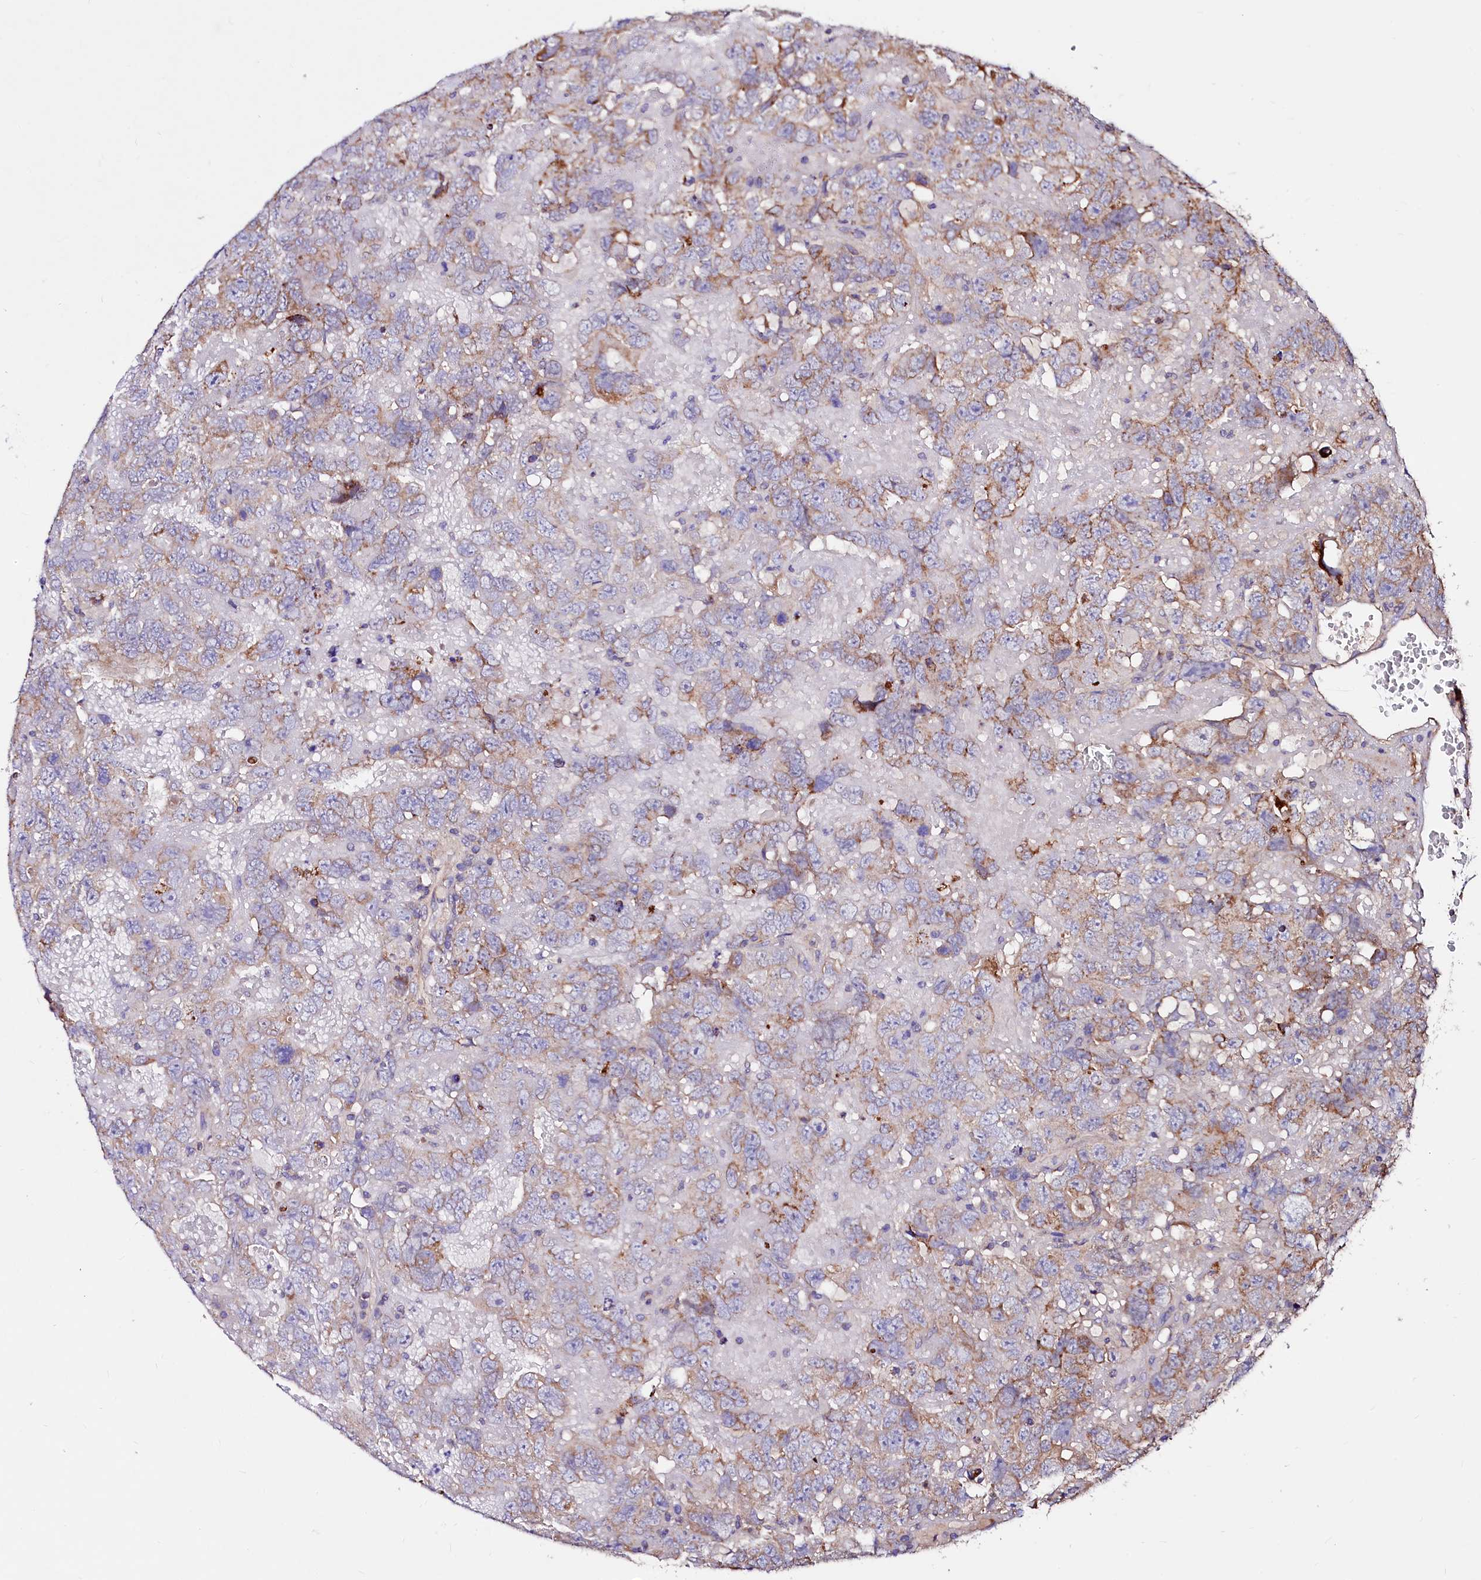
{"staining": {"intensity": "weak", "quantity": "25%-75%", "location": "cytoplasmic/membranous"}, "tissue": "testis cancer", "cell_type": "Tumor cells", "image_type": "cancer", "snomed": [{"axis": "morphology", "description": "Carcinoma, Embryonal, NOS"}, {"axis": "topography", "description": "Testis"}], "caption": "Brown immunohistochemical staining in human testis embryonal carcinoma shows weak cytoplasmic/membranous positivity in approximately 25%-75% of tumor cells.", "gene": "CIAO3", "patient": {"sex": "male", "age": 45}}